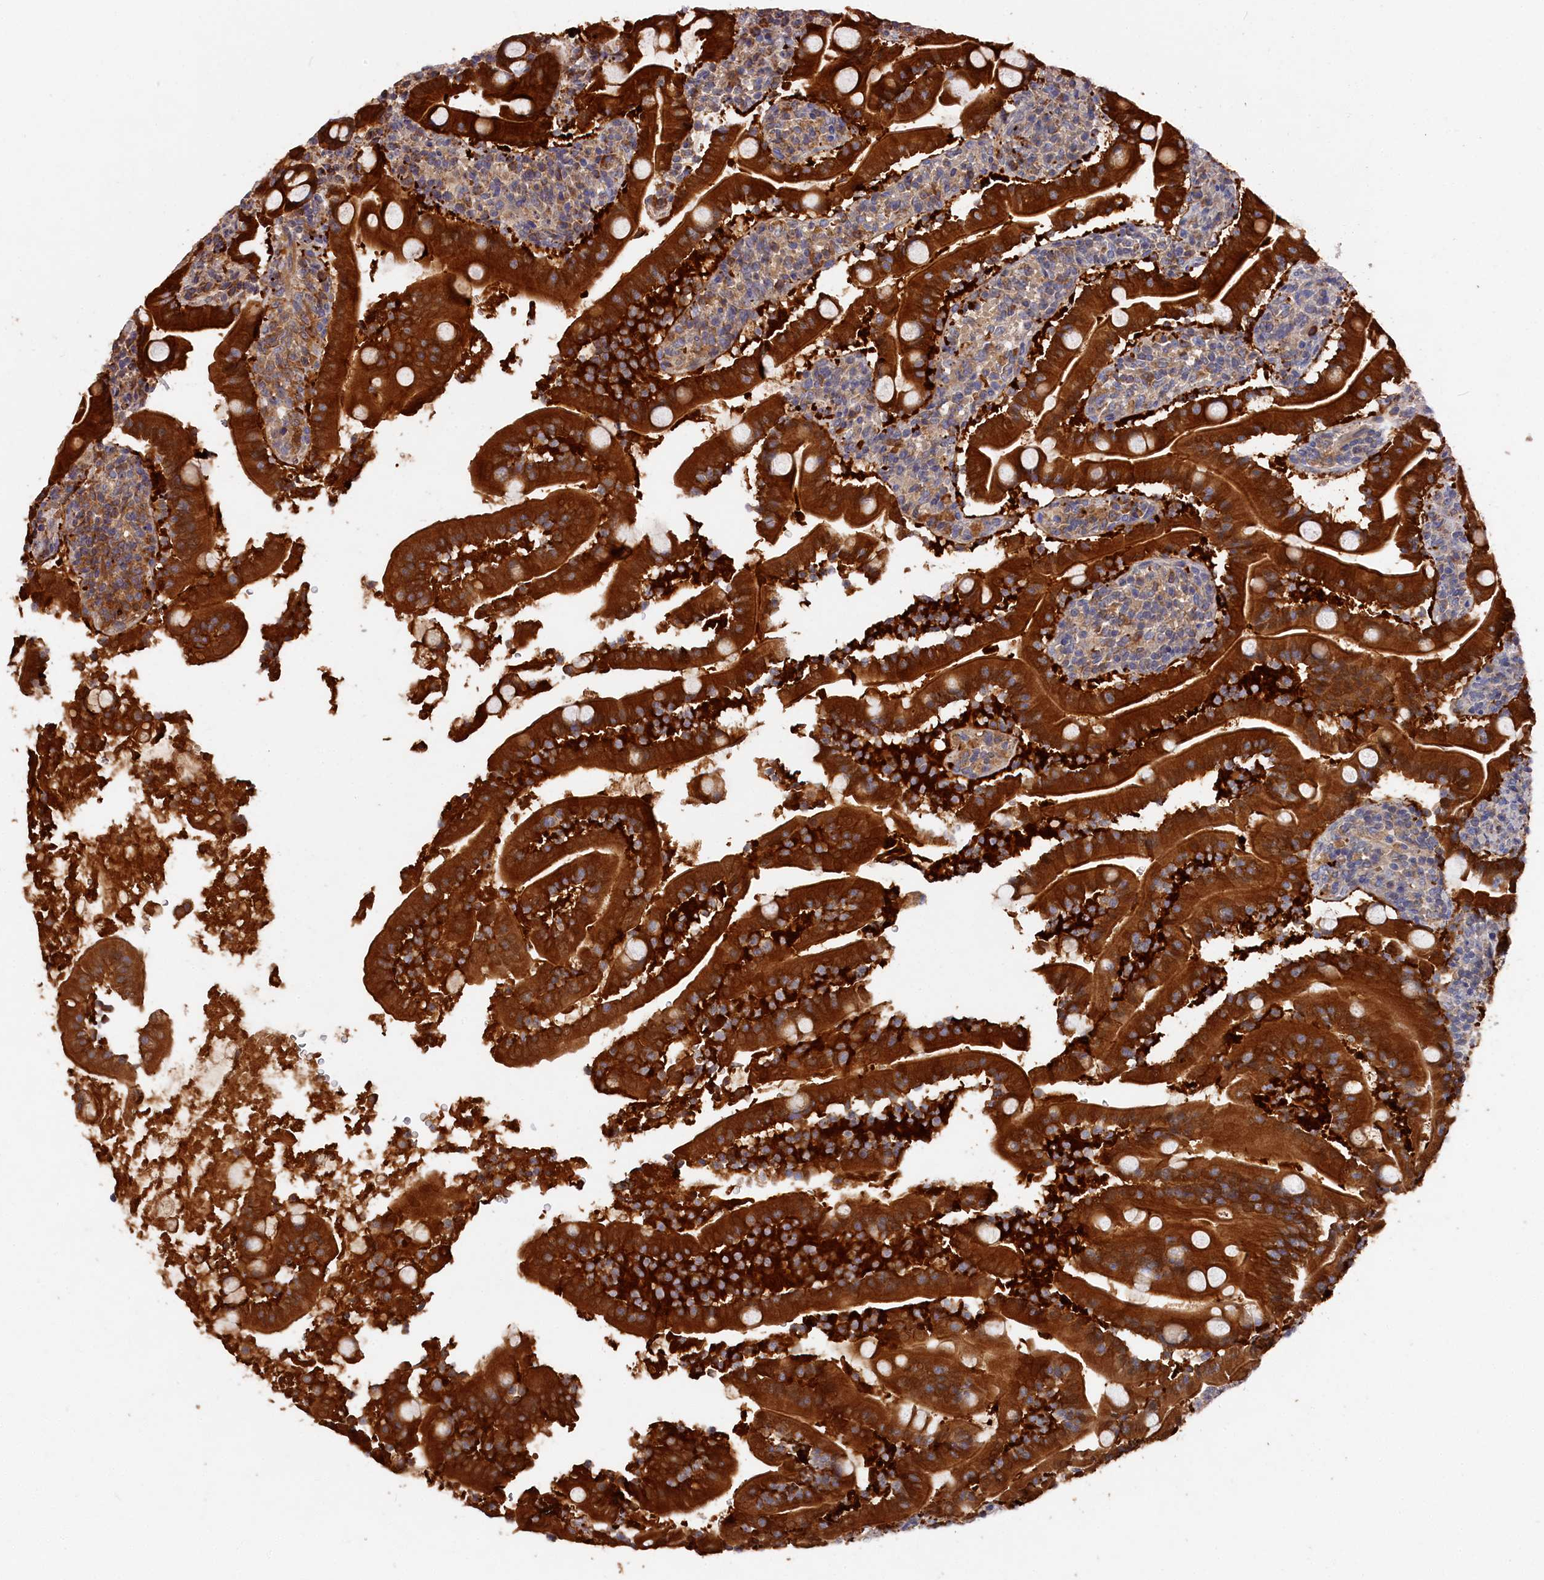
{"staining": {"intensity": "strong", "quantity": ">75%", "location": "cytoplasmic/membranous"}, "tissue": "duodenum", "cell_type": "Glandular cells", "image_type": "normal", "snomed": [{"axis": "morphology", "description": "Normal tissue, NOS"}, {"axis": "topography", "description": "Duodenum"}], "caption": "Immunohistochemical staining of benign human duodenum reveals high levels of strong cytoplasmic/membranous expression in about >75% of glandular cells.", "gene": "DHRS11", "patient": {"sex": "male", "age": 35}}